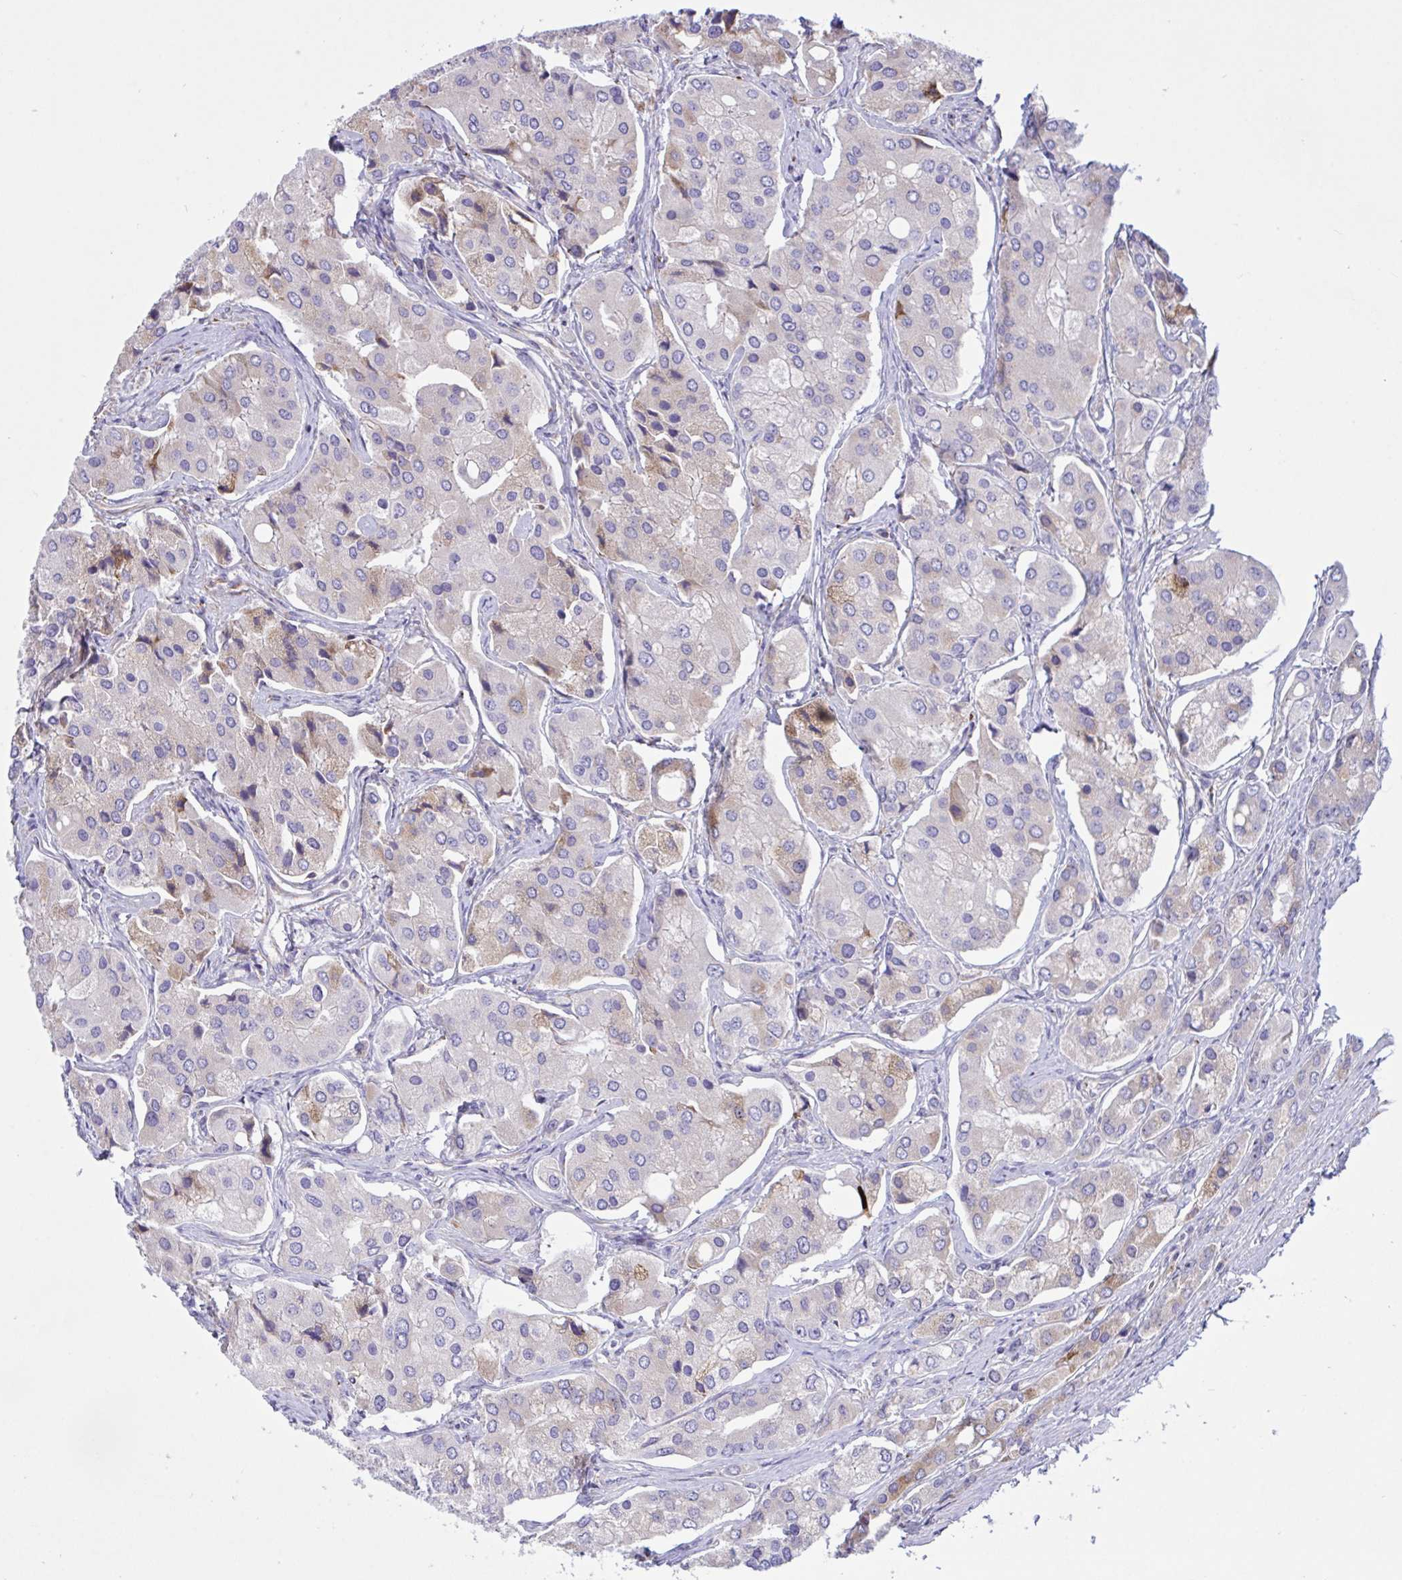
{"staining": {"intensity": "moderate", "quantity": "<25%", "location": "cytoplasmic/membranous"}, "tissue": "prostate cancer", "cell_type": "Tumor cells", "image_type": "cancer", "snomed": [{"axis": "morphology", "description": "Adenocarcinoma, Low grade"}, {"axis": "topography", "description": "Prostate"}], "caption": "A brown stain labels moderate cytoplasmic/membranous staining of a protein in human prostate low-grade adenocarcinoma tumor cells. The staining is performed using DAB brown chromogen to label protein expression. The nuclei are counter-stained blue using hematoxylin.", "gene": "DSC3", "patient": {"sex": "male", "age": 69}}